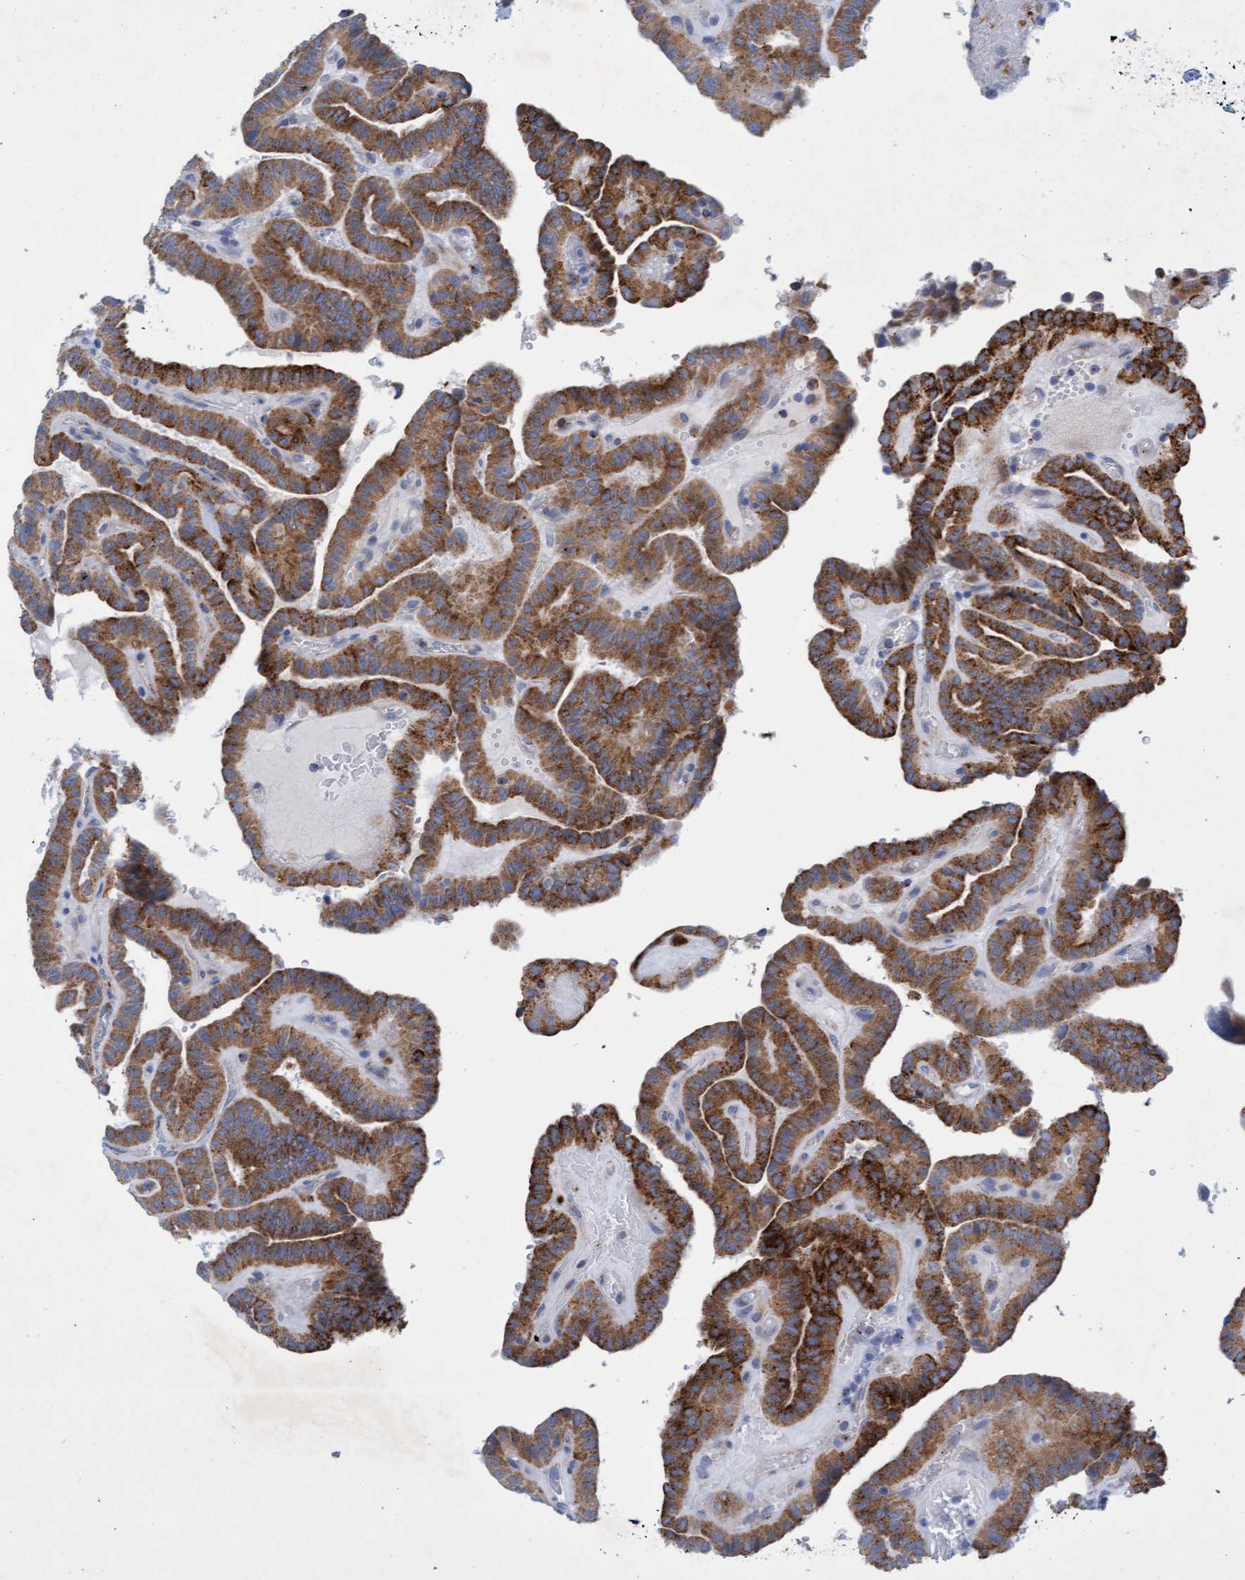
{"staining": {"intensity": "strong", "quantity": ">75%", "location": "cytoplasmic/membranous"}, "tissue": "thyroid cancer", "cell_type": "Tumor cells", "image_type": "cancer", "snomed": [{"axis": "morphology", "description": "Papillary adenocarcinoma, NOS"}, {"axis": "topography", "description": "Thyroid gland"}], "caption": "Immunohistochemistry (IHC) image of neoplastic tissue: human papillary adenocarcinoma (thyroid) stained using IHC demonstrates high levels of strong protein expression localized specifically in the cytoplasmic/membranous of tumor cells, appearing as a cytoplasmic/membranous brown color.", "gene": "SGSH", "patient": {"sex": "male", "age": 77}}